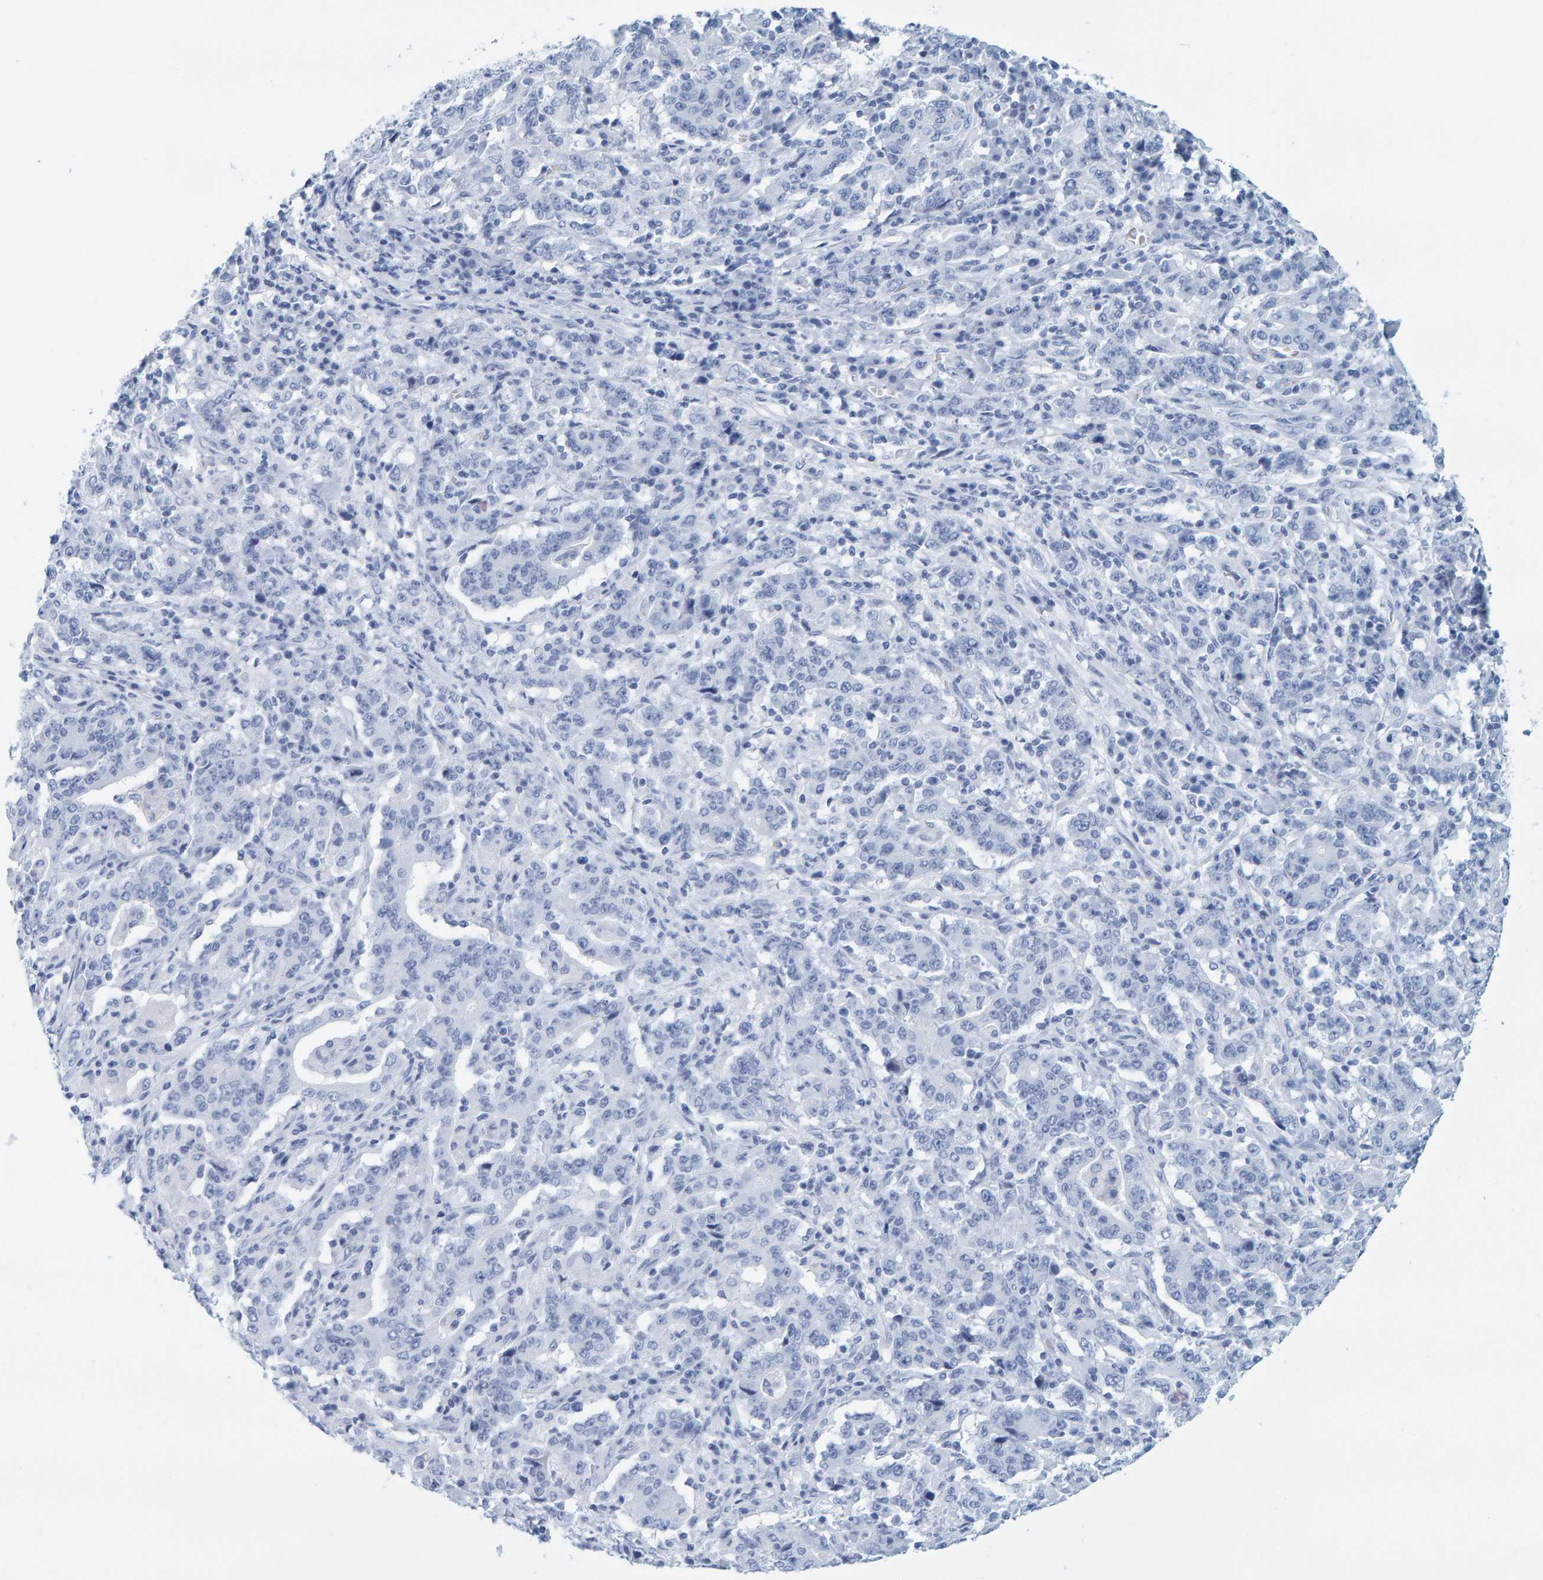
{"staining": {"intensity": "negative", "quantity": "none", "location": "none"}, "tissue": "stomach cancer", "cell_type": "Tumor cells", "image_type": "cancer", "snomed": [{"axis": "morphology", "description": "Normal tissue, NOS"}, {"axis": "morphology", "description": "Adenocarcinoma, NOS"}, {"axis": "topography", "description": "Stomach, upper"}, {"axis": "topography", "description": "Stomach"}], "caption": "The image displays no significant positivity in tumor cells of stomach cancer.", "gene": "SFTPC", "patient": {"sex": "male", "age": 59}}